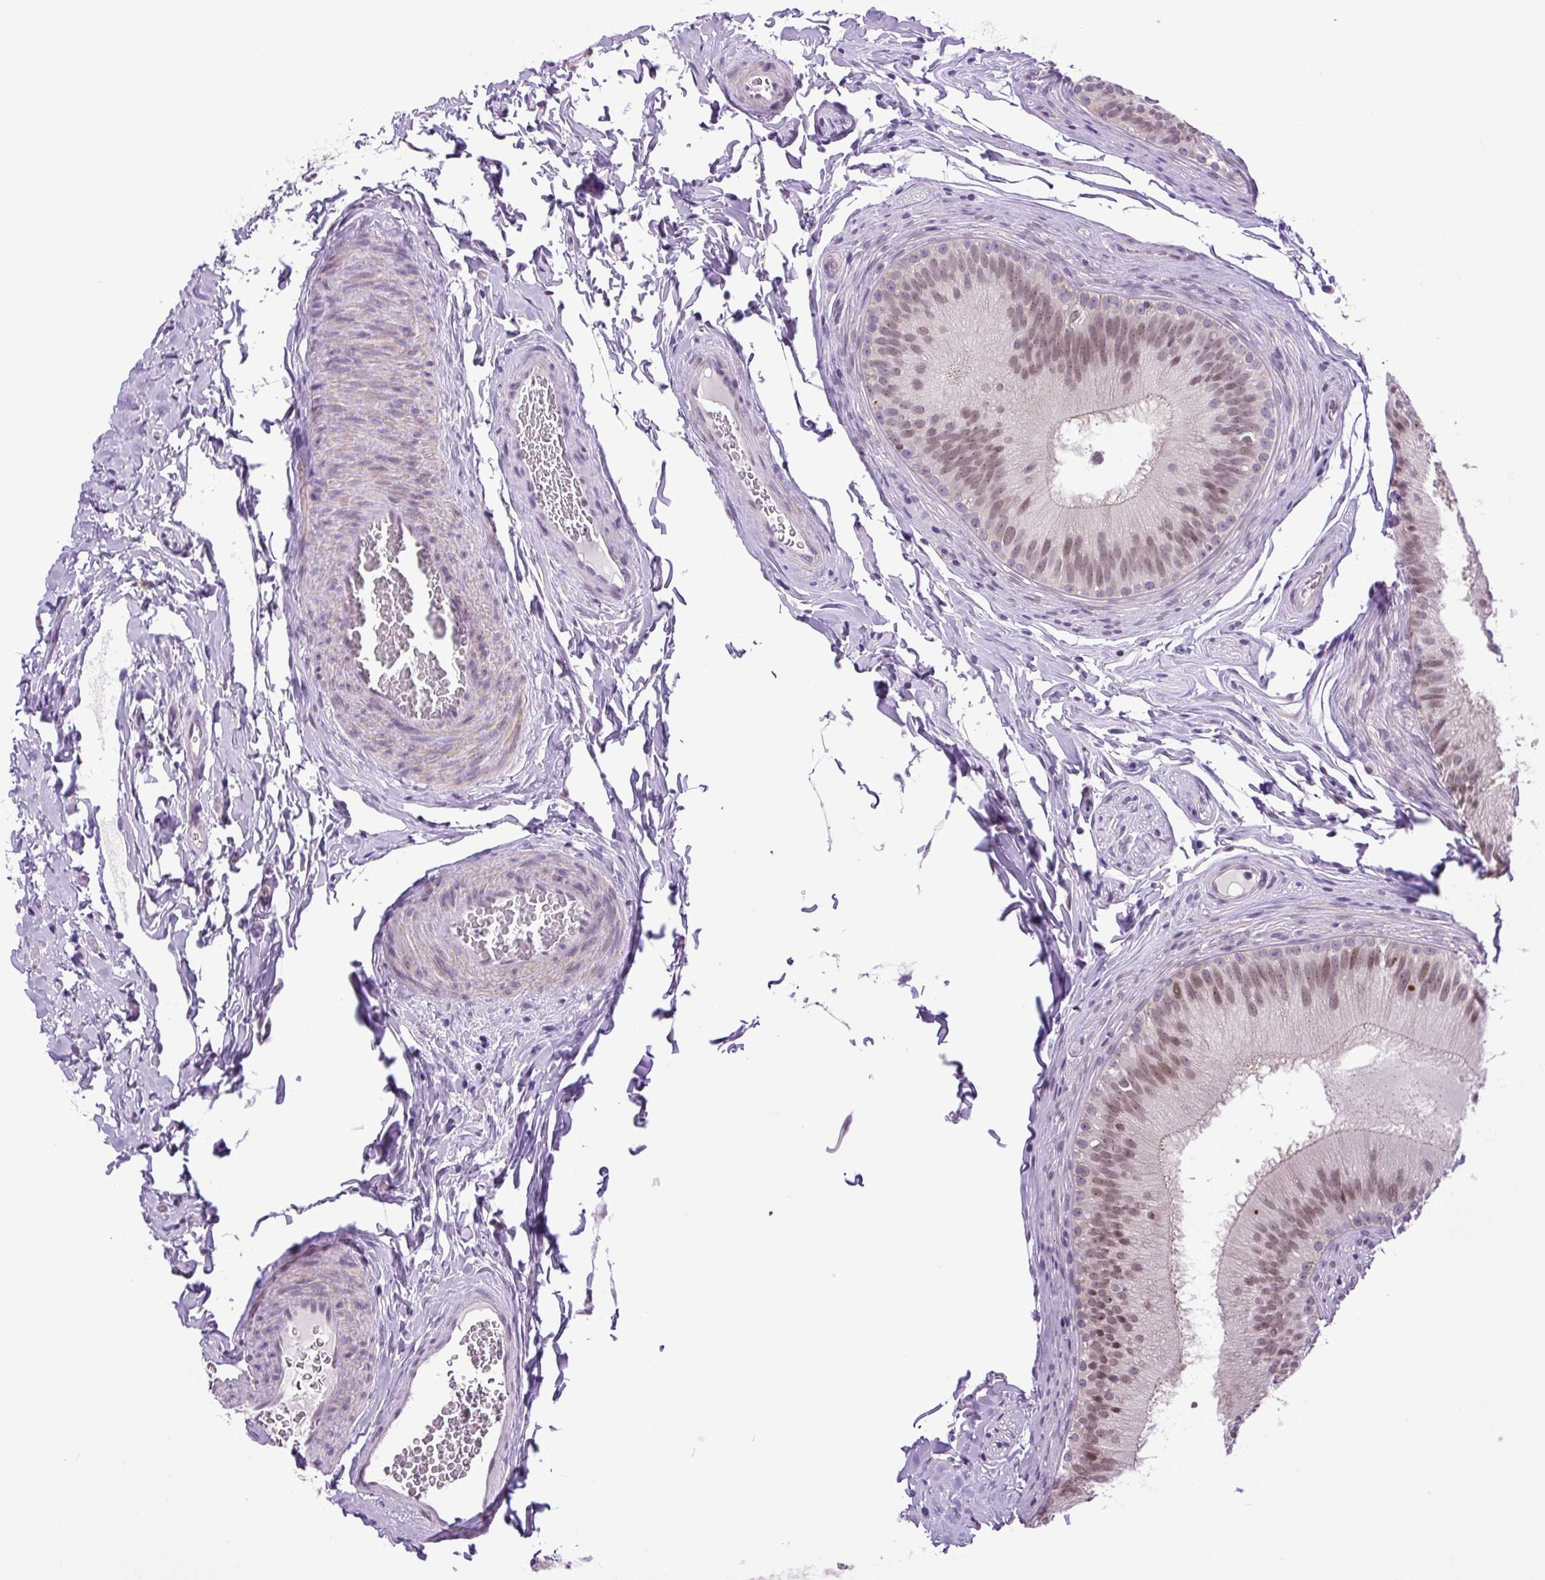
{"staining": {"intensity": "moderate", "quantity": "25%-75%", "location": "nuclear"}, "tissue": "epididymis", "cell_type": "Glandular cells", "image_type": "normal", "snomed": [{"axis": "morphology", "description": "Normal tissue, NOS"}, {"axis": "topography", "description": "Epididymis"}], "caption": "Protein staining by IHC displays moderate nuclear positivity in about 25%-75% of glandular cells in benign epididymis.", "gene": "KPNA1", "patient": {"sex": "male", "age": 24}}